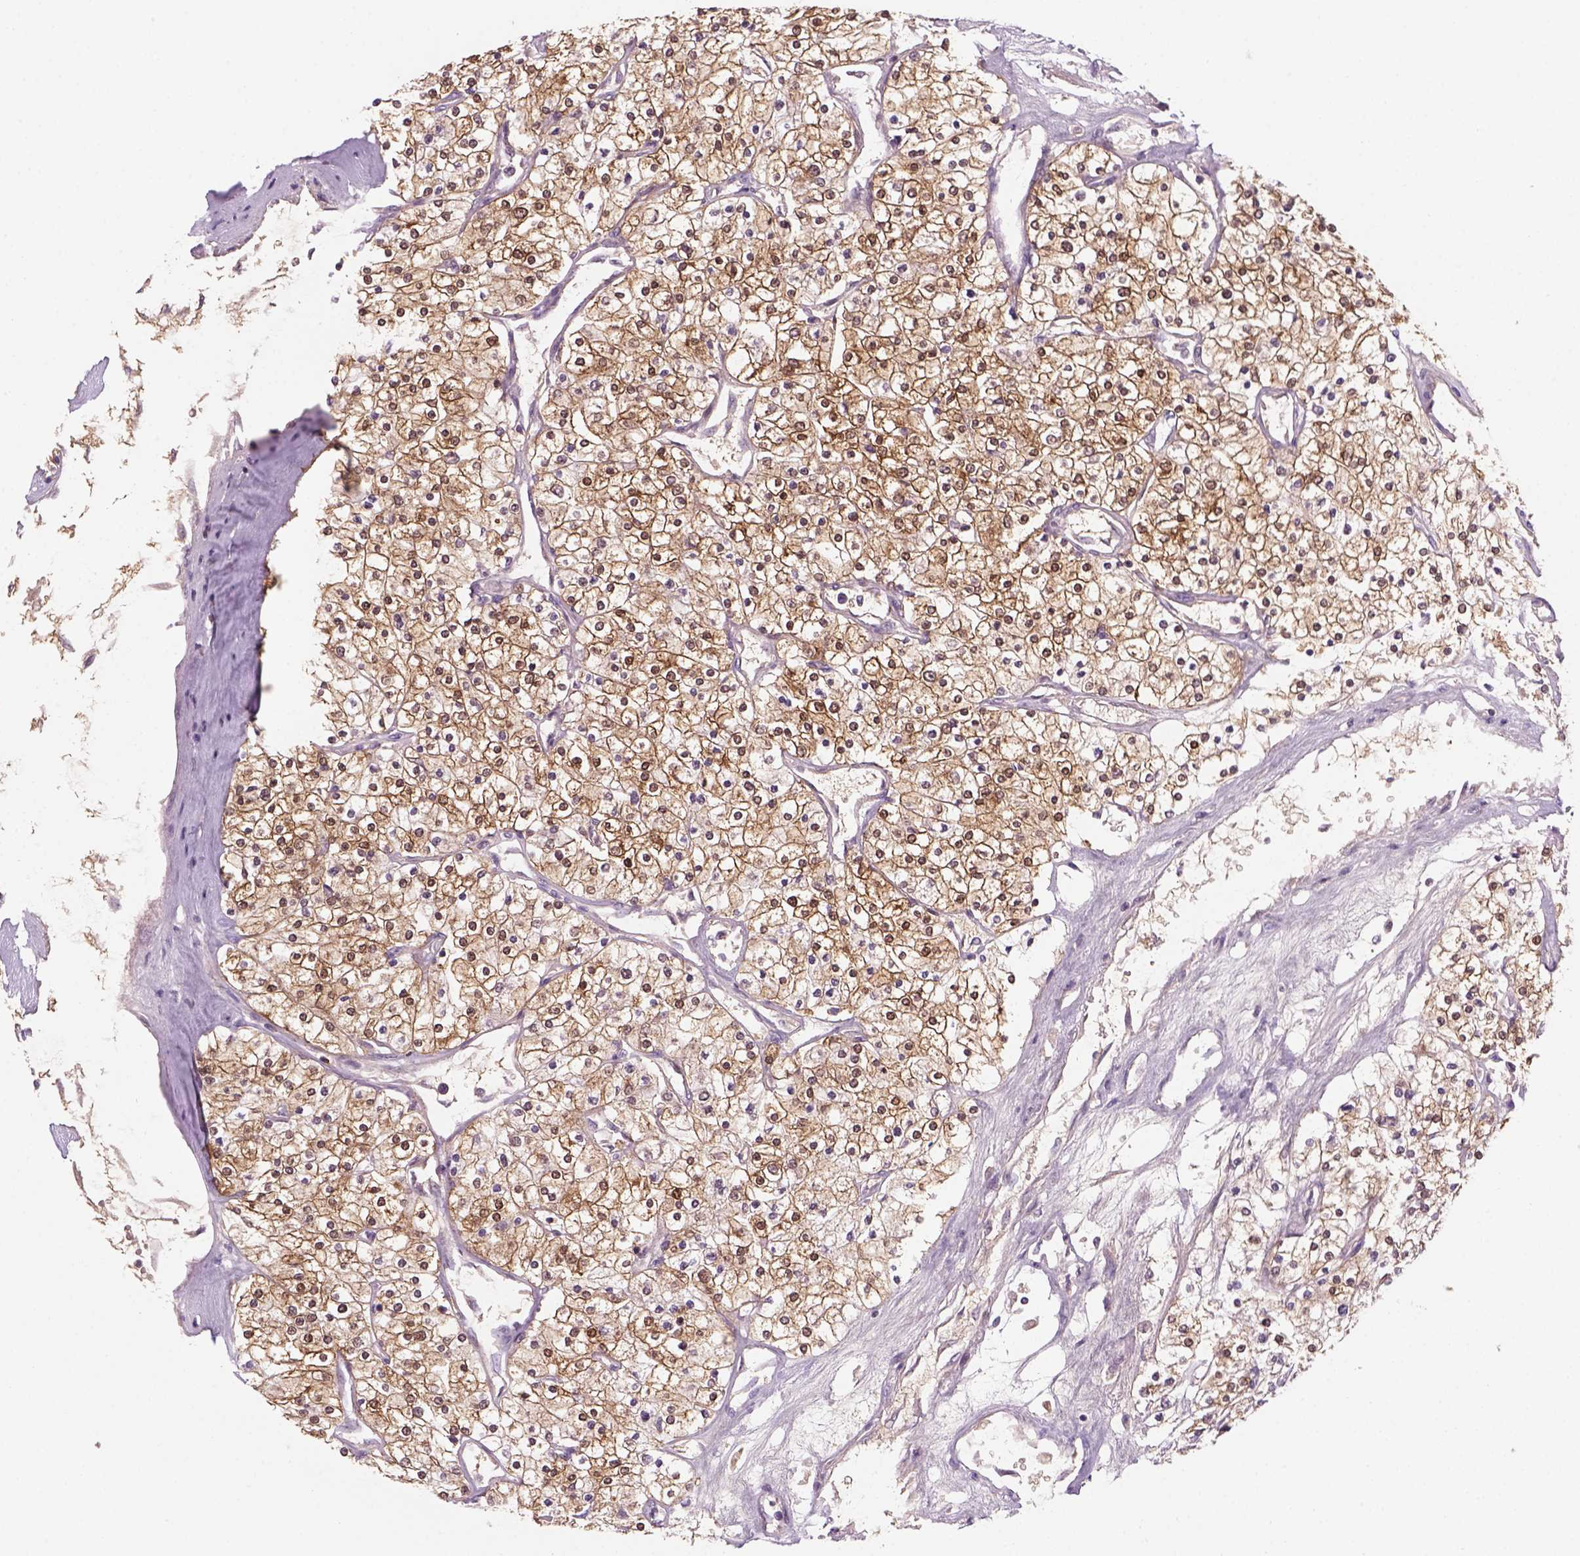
{"staining": {"intensity": "moderate", "quantity": ">75%", "location": "cytoplasmic/membranous,nuclear"}, "tissue": "renal cancer", "cell_type": "Tumor cells", "image_type": "cancer", "snomed": [{"axis": "morphology", "description": "Adenocarcinoma, NOS"}, {"axis": "topography", "description": "Kidney"}], "caption": "Renal cancer stained for a protein (brown) demonstrates moderate cytoplasmic/membranous and nuclear positive expression in approximately >75% of tumor cells.", "gene": "GOT1", "patient": {"sex": "male", "age": 80}}